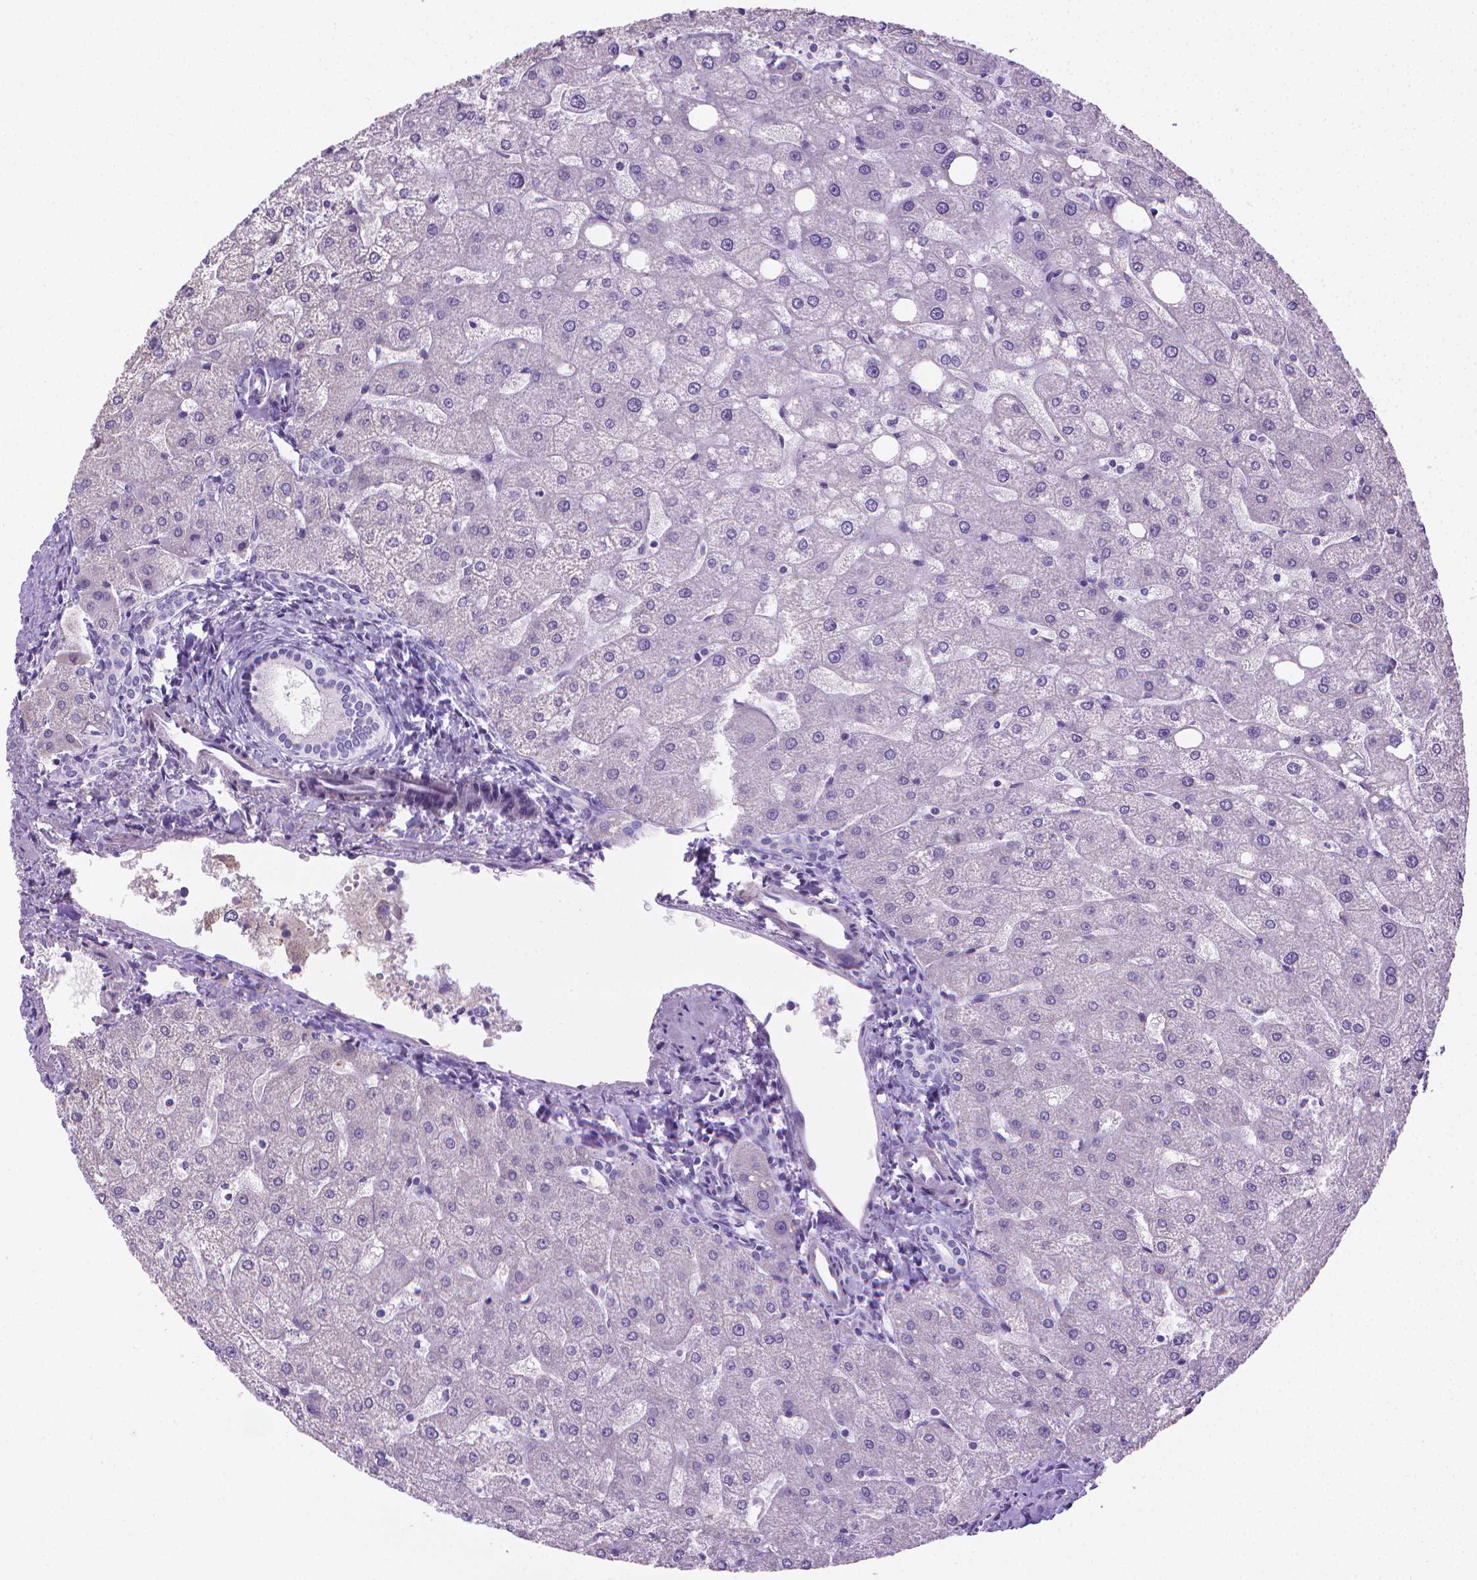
{"staining": {"intensity": "negative", "quantity": "none", "location": "none"}, "tissue": "liver", "cell_type": "Cholangiocytes", "image_type": "normal", "snomed": [{"axis": "morphology", "description": "Normal tissue, NOS"}, {"axis": "topography", "description": "Liver"}], "caption": "High magnification brightfield microscopy of unremarkable liver stained with DAB (3,3'-diaminobenzidine) (brown) and counterstained with hematoxylin (blue): cholangiocytes show no significant expression.", "gene": "PNMA2", "patient": {"sex": "male", "age": 67}}